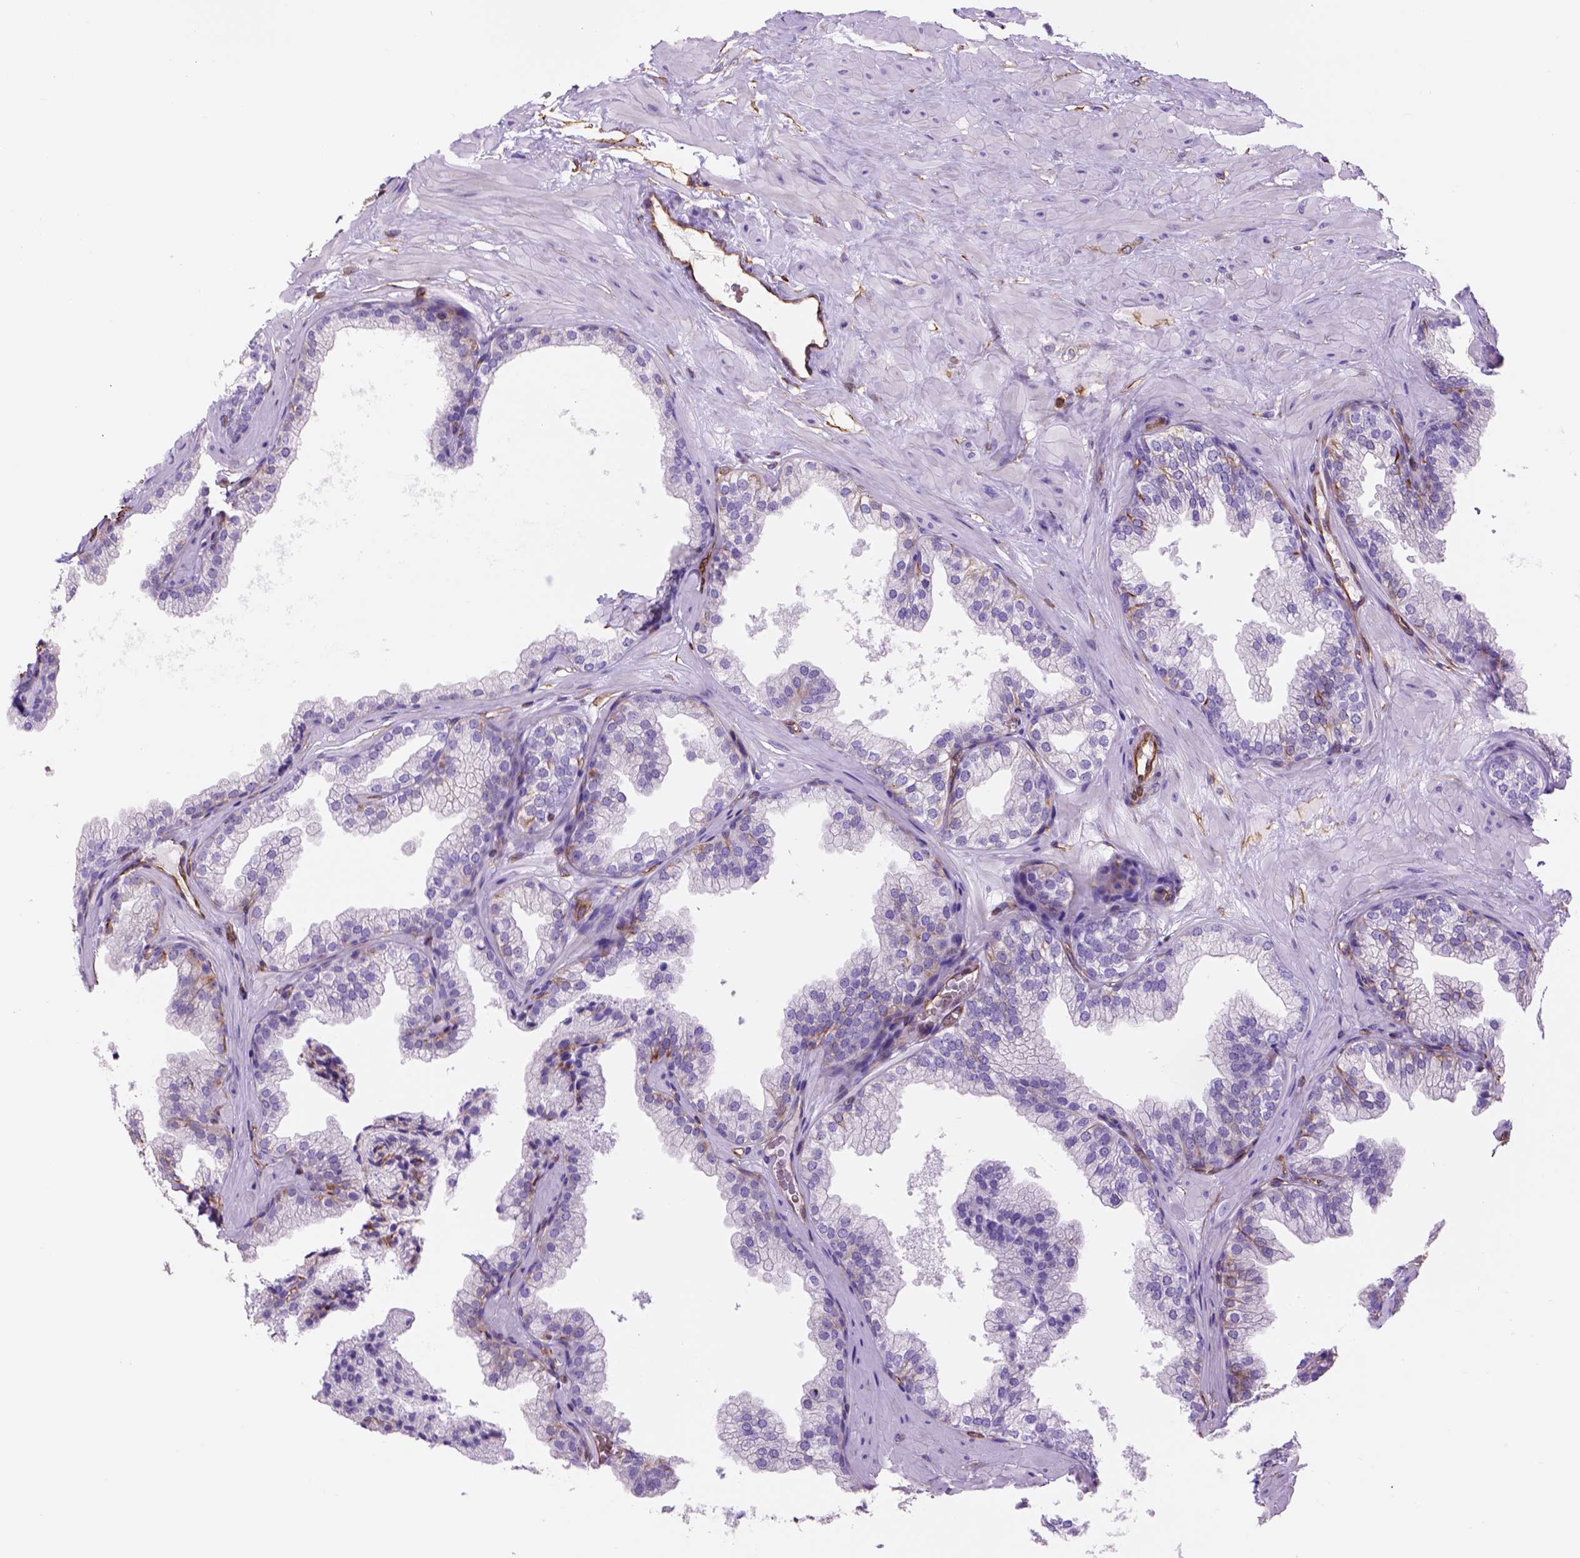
{"staining": {"intensity": "moderate", "quantity": "<25%", "location": "cytoplasmic/membranous"}, "tissue": "prostate", "cell_type": "Glandular cells", "image_type": "normal", "snomed": [{"axis": "morphology", "description": "Normal tissue, NOS"}, {"axis": "topography", "description": "Prostate"}], "caption": "Prostate stained with immunohistochemistry (IHC) demonstrates moderate cytoplasmic/membranous positivity in approximately <25% of glandular cells.", "gene": "ZZZ3", "patient": {"sex": "male", "age": 37}}